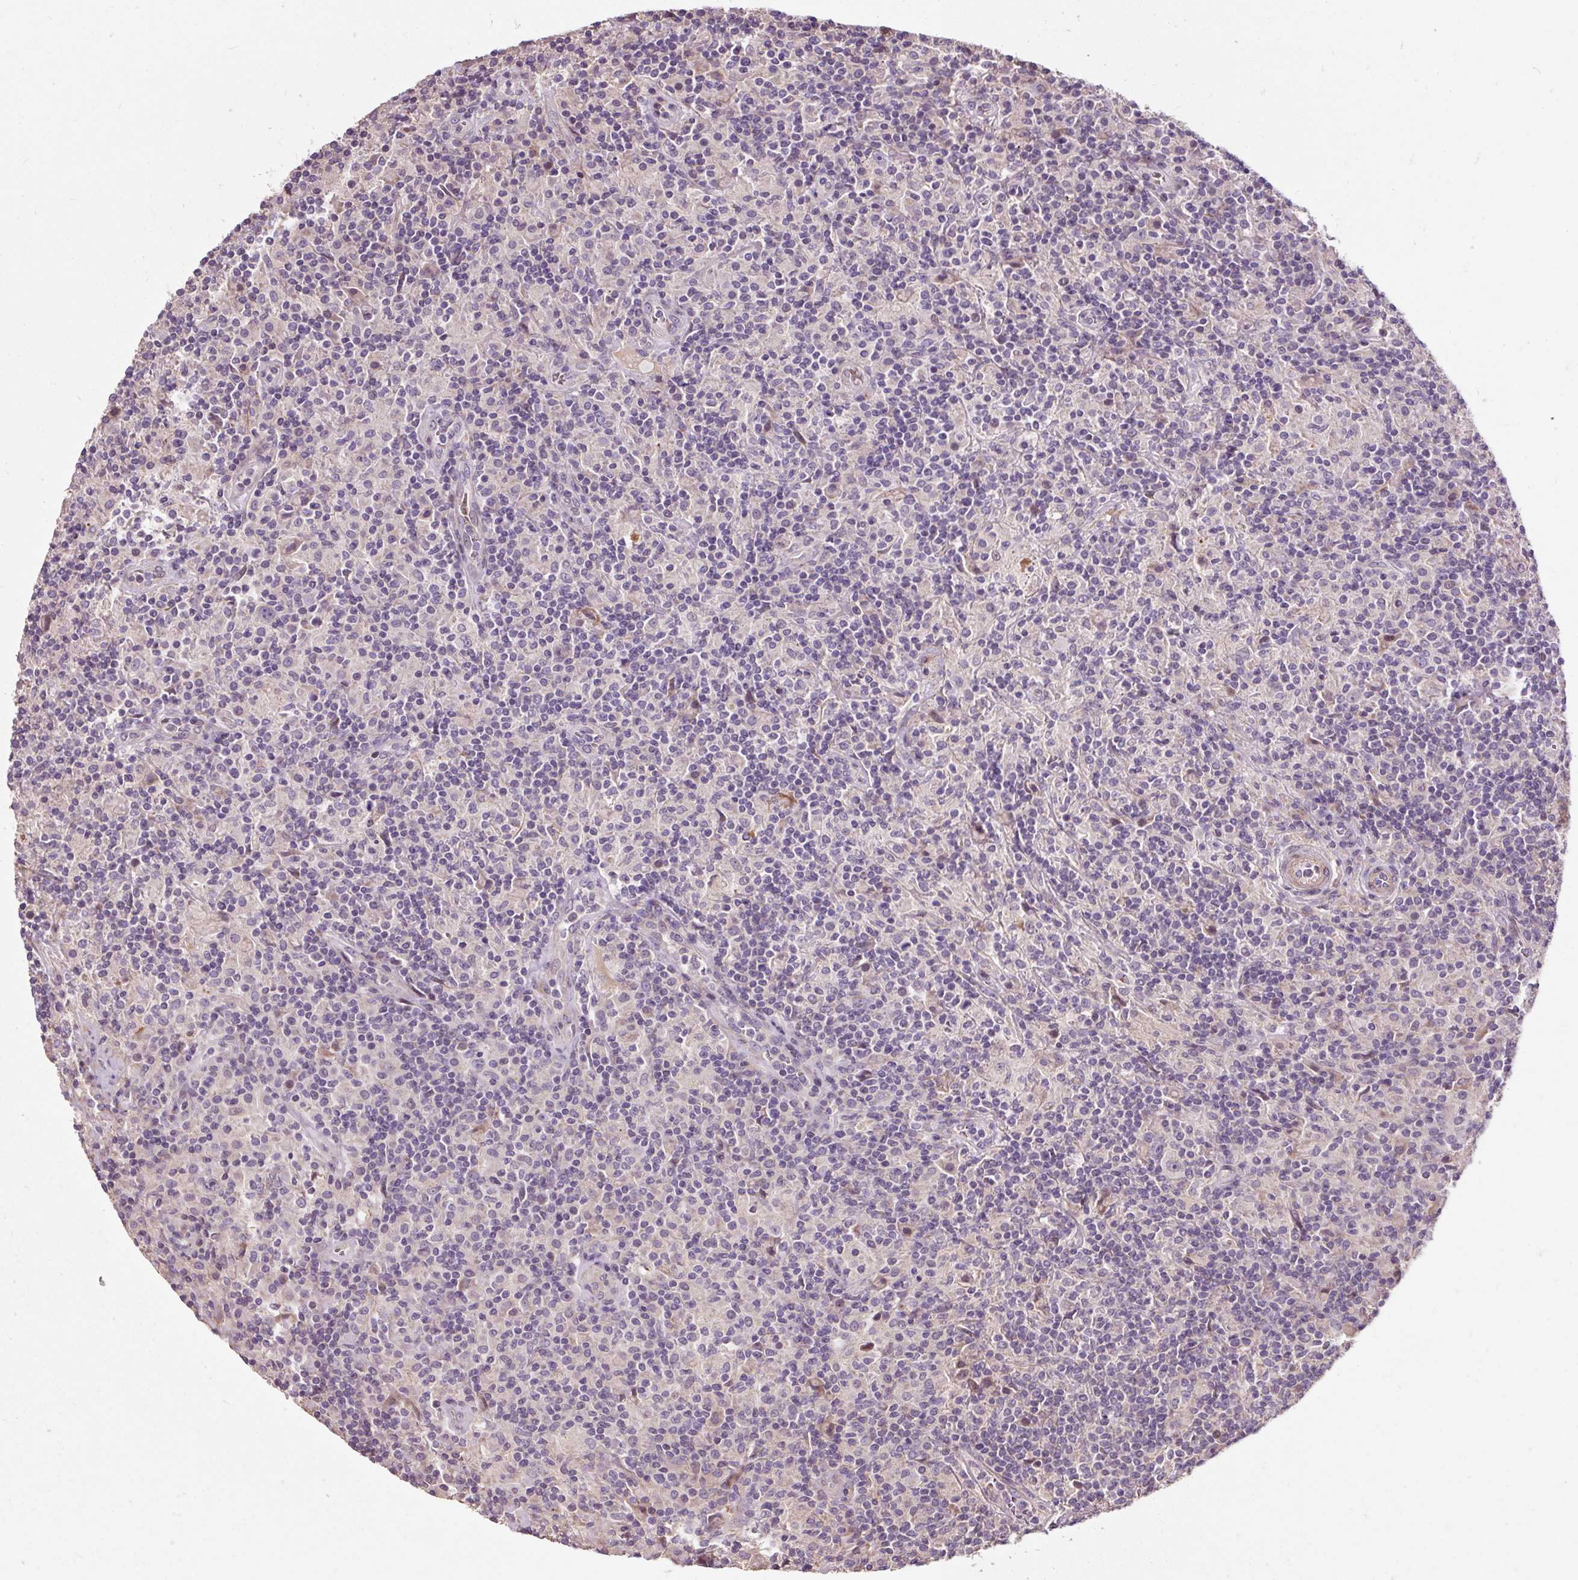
{"staining": {"intensity": "negative", "quantity": "none", "location": "none"}, "tissue": "lymphoma", "cell_type": "Tumor cells", "image_type": "cancer", "snomed": [{"axis": "morphology", "description": "Hodgkin's disease, NOS"}, {"axis": "topography", "description": "Lymph node"}], "caption": "Histopathology image shows no significant protein expression in tumor cells of lymphoma. (Stains: DAB immunohistochemistry (IHC) with hematoxylin counter stain, Microscopy: brightfield microscopy at high magnification).", "gene": "PRIMPOL", "patient": {"sex": "male", "age": 70}}